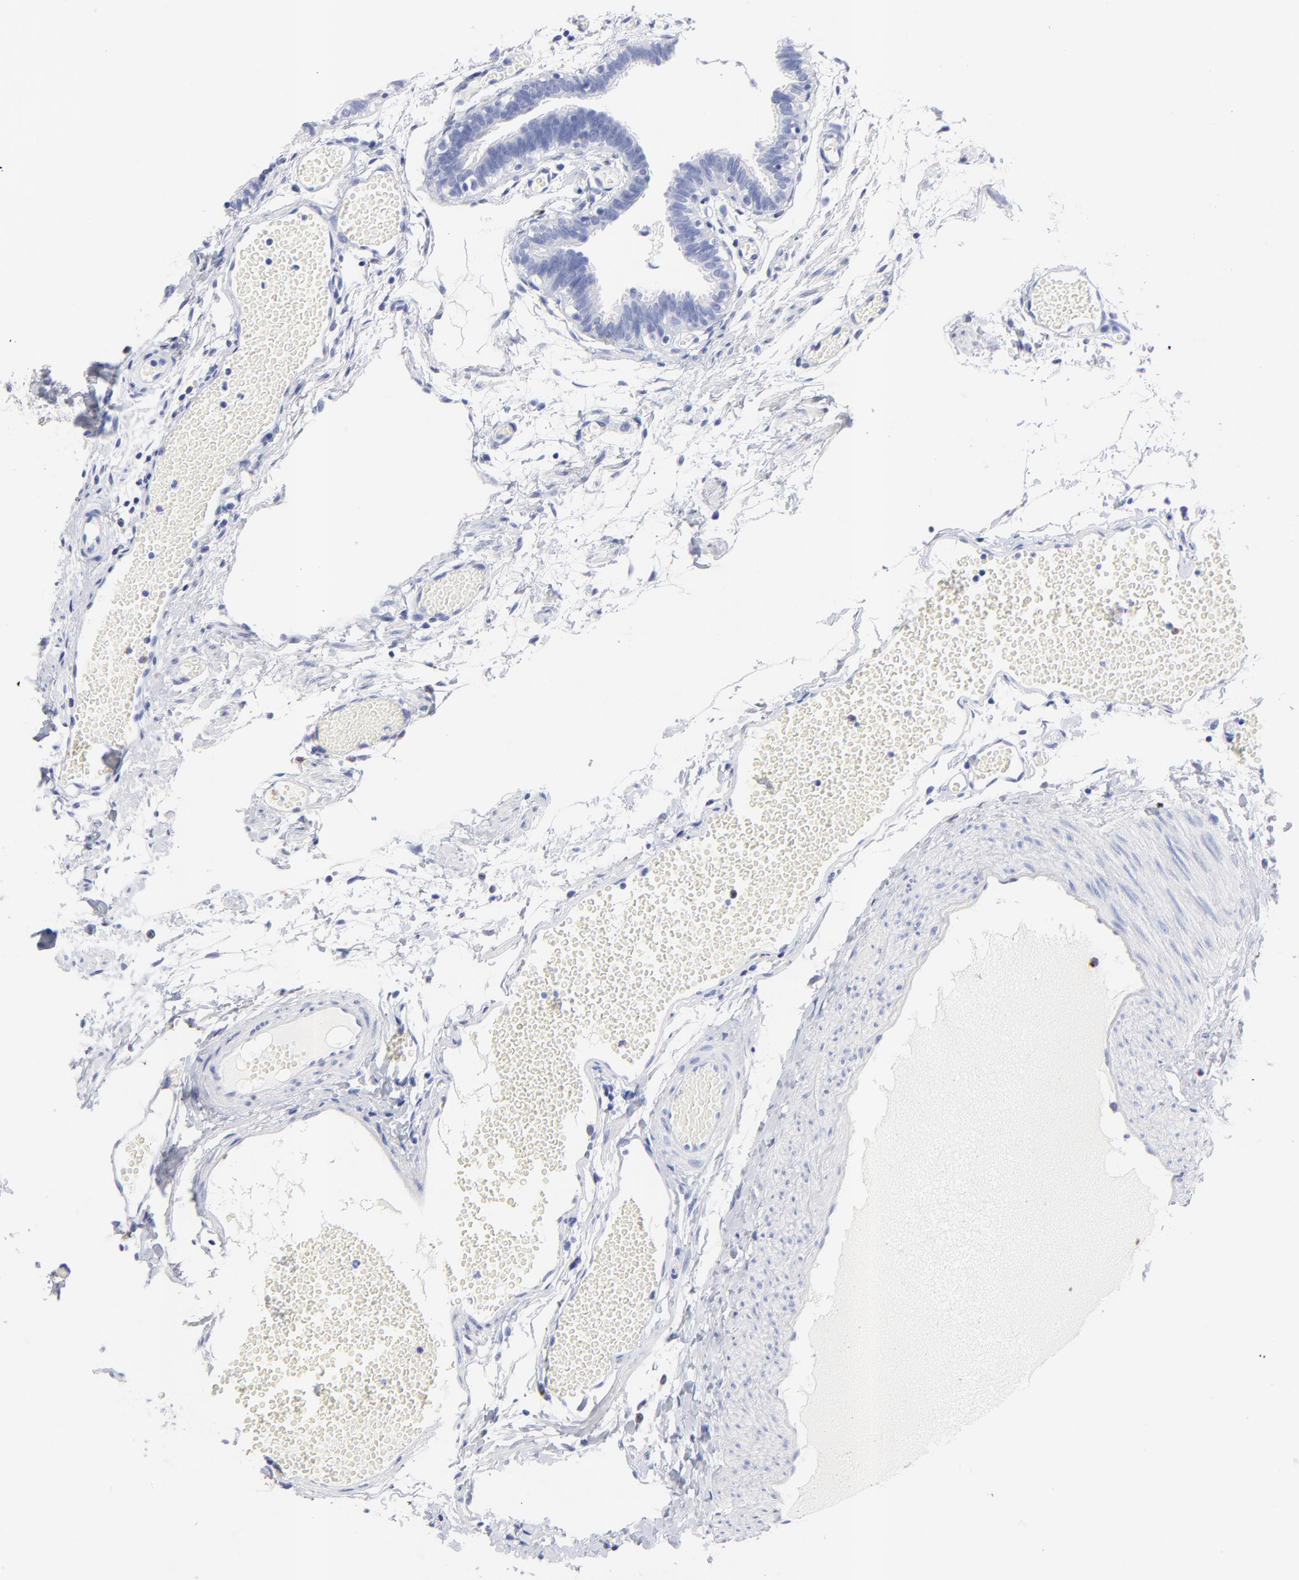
{"staining": {"intensity": "negative", "quantity": "none", "location": "none"}, "tissue": "fallopian tube", "cell_type": "Glandular cells", "image_type": "normal", "snomed": [{"axis": "morphology", "description": "Normal tissue, NOS"}, {"axis": "topography", "description": "Fallopian tube"}], "caption": "High power microscopy photomicrograph of an immunohistochemistry micrograph of unremarkable fallopian tube, revealing no significant positivity in glandular cells.", "gene": "CPVL", "patient": {"sex": "female", "age": 29}}